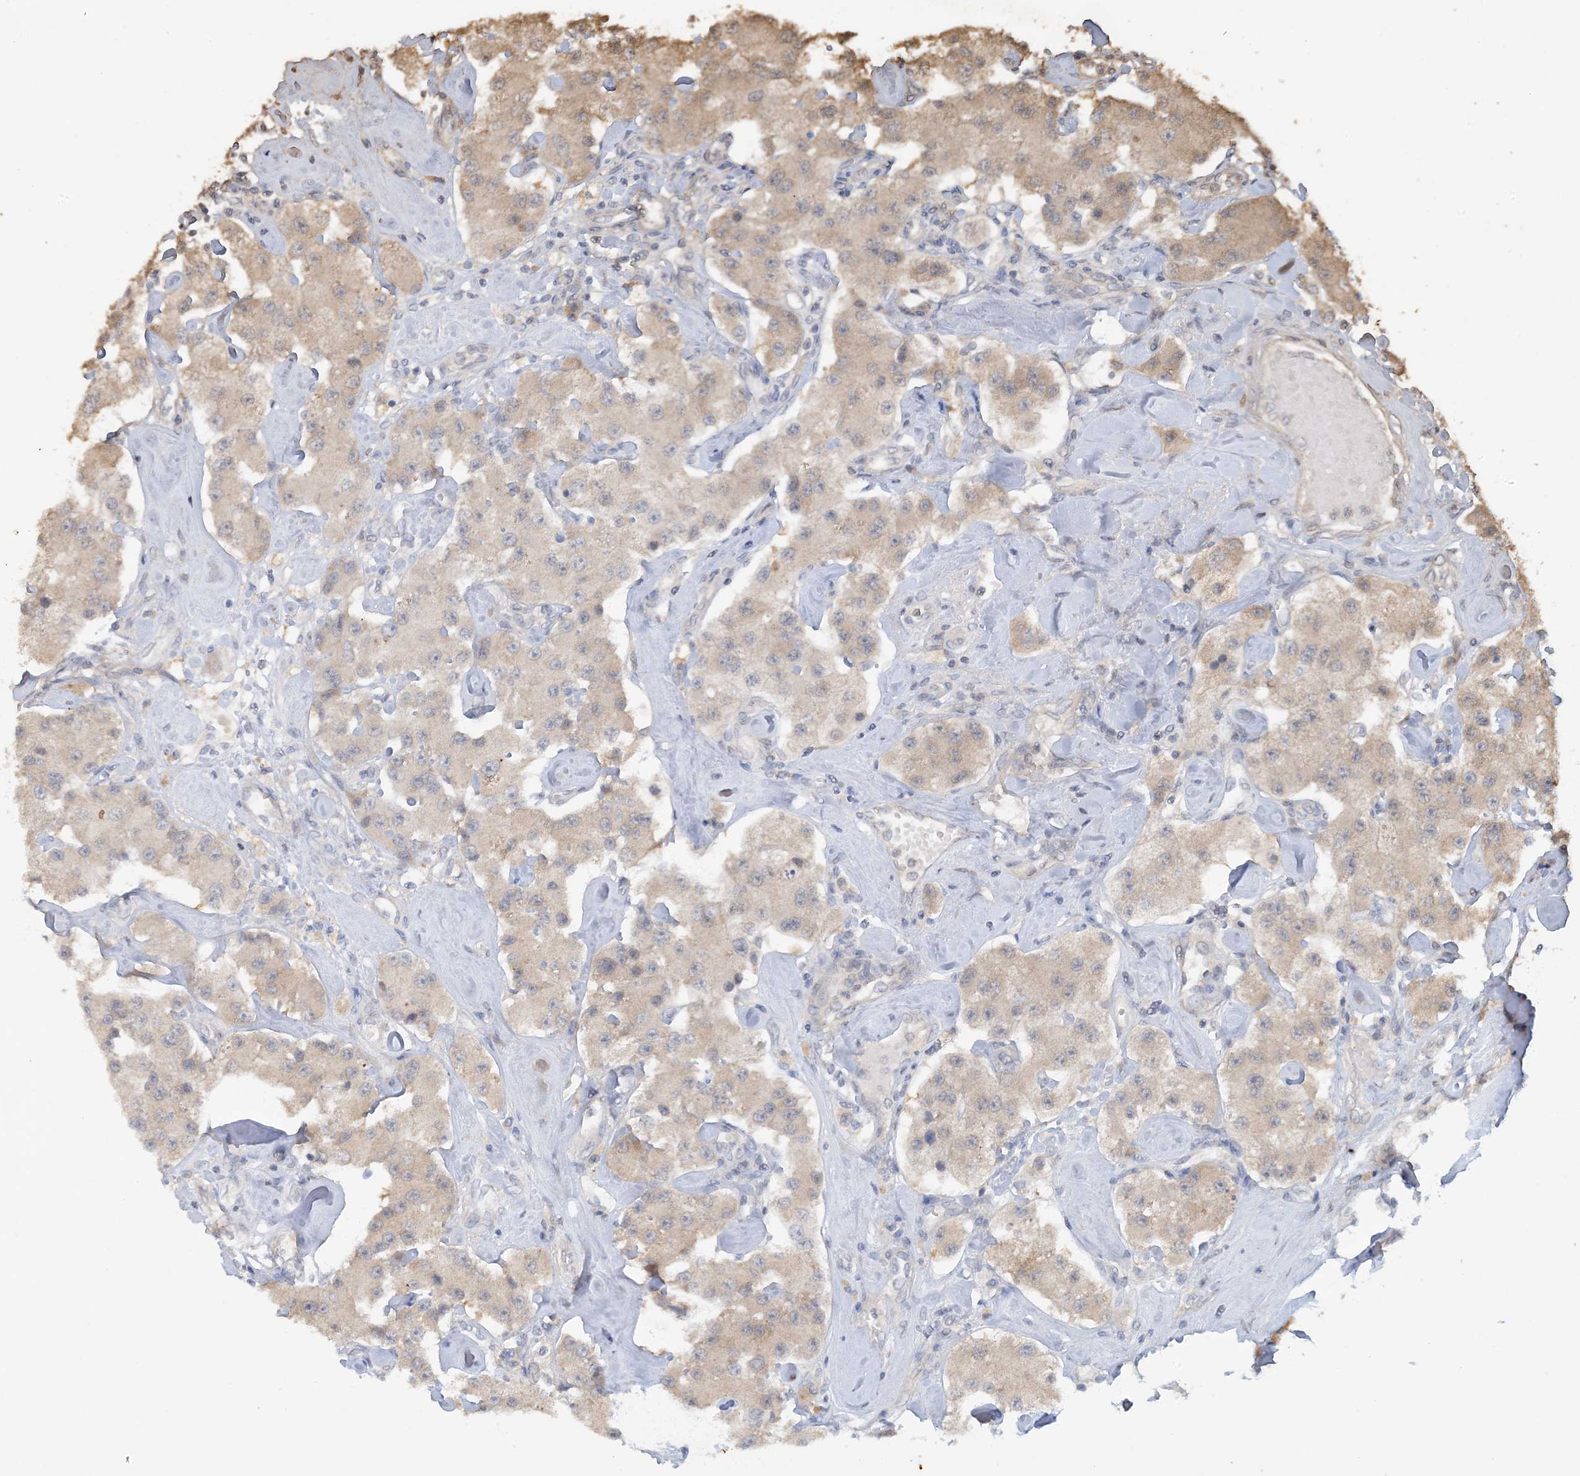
{"staining": {"intensity": "weak", "quantity": "<25%", "location": "cytoplasmic/membranous"}, "tissue": "carcinoid", "cell_type": "Tumor cells", "image_type": "cancer", "snomed": [{"axis": "morphology", "description": "Carcinoid, malignant, NOS"}, {"axis": "topography", "description": "Pancreas"}], "caption": "The photomicrograph exhibits no staining of tumor cells in carcinoid (malignant).", "gene": "ACYP2", "patient": {"sex": "male", "age": 41}}